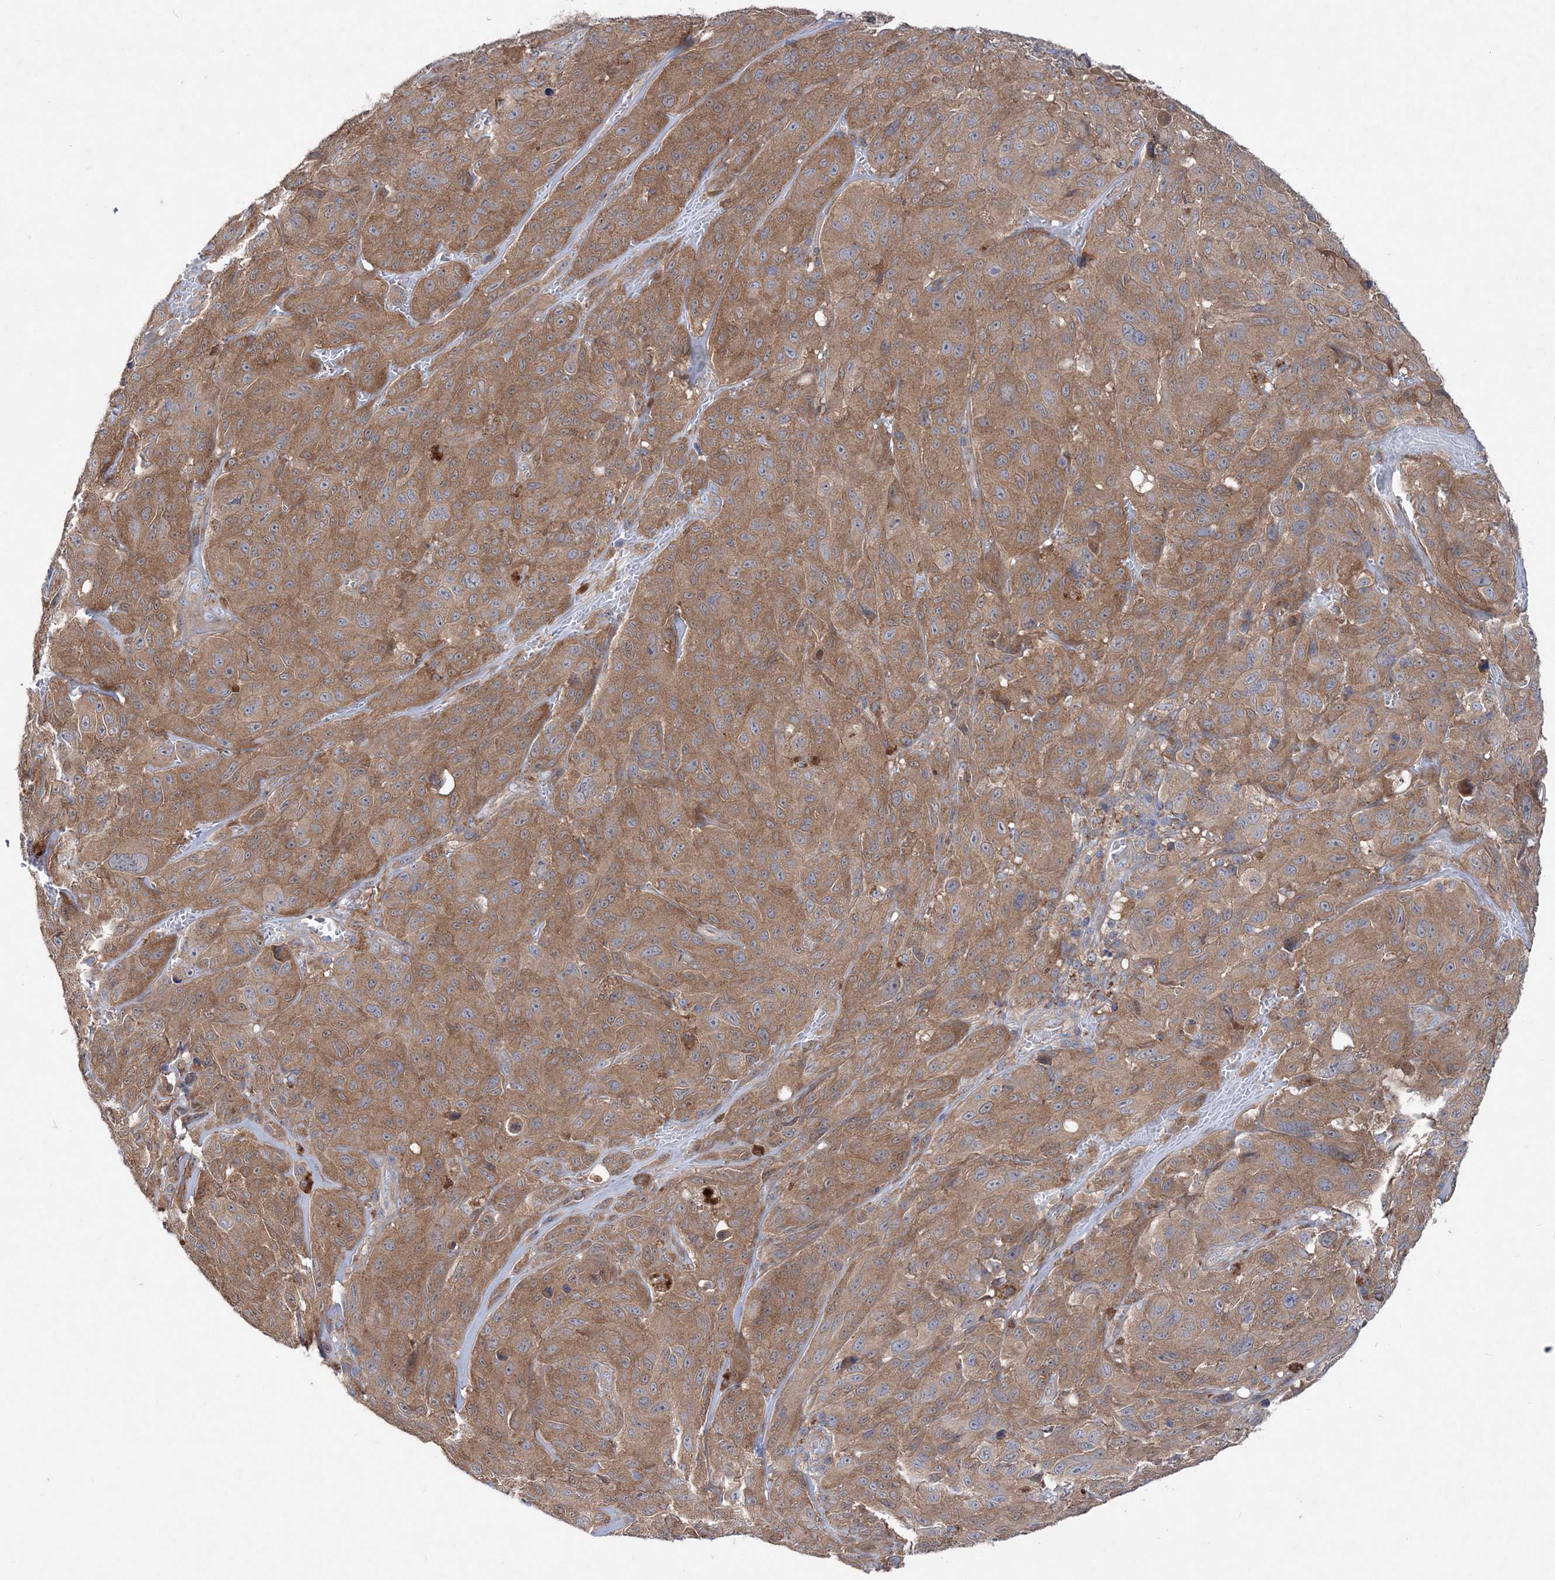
{"staining": {"intensity": "moderate", "quantity": ">75%", "location": "cytoplasmic/membranous"}, "tissue": "melanoma", "cell_type": "Tumor cells", "image_type": "cancer", "snomed": [{"axis": "morphology", "description": "Malignant melanoma, NOS"}, {"axis": "topography", "description": "Skin"}], "caption": "IHC photomicrograph of neoplastic tissue: human melanoma stained using IHC shows medium levels of moderate protein expression localized specifically in the cytoplasmic/membranous of tumor cells, appearing as a cytoplasmic/membranous brown color.", "gene": "NGLY1", "patient": {"sex": "male", "age": 66}}